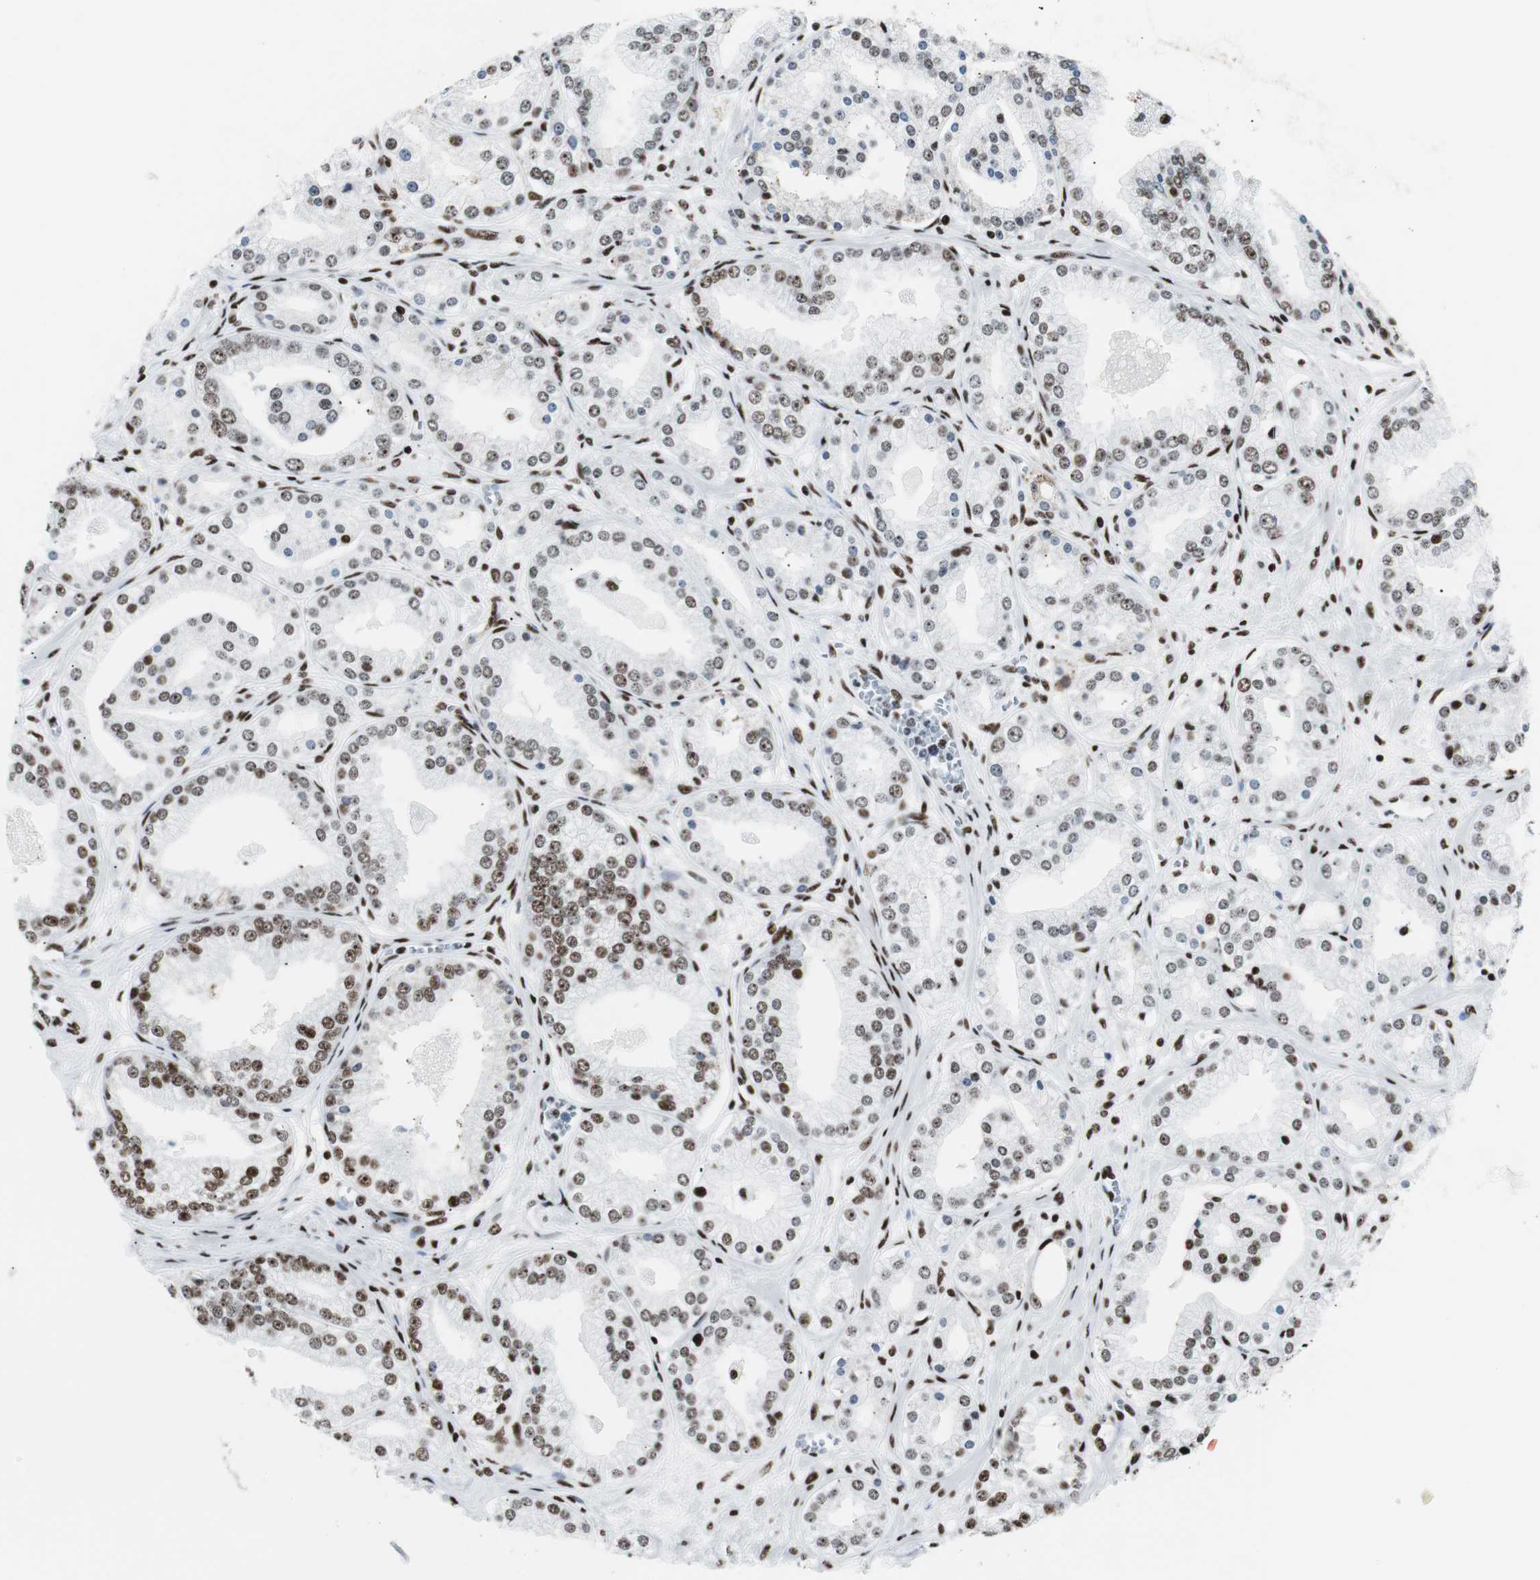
{"staining": {"intensity": "moderate", "quantity": "25%-75%", "location": "nuclear"}, "tissue": "prostate cancer", "cell_type": "Tumor cells", "image_type": "cancer", "snomed": [{"axis": "morphology", "description": "Adenocarcinoma, High grade"}, {"axis": "topography", "description": "Prostate"}], "caption": "Moderate nuclear positivity is identified in approximately 25%-75% of tumor cells in prostate cancer (adenocarcinoma (high-grade)).", "gene": "NCL", "patient": {"sex": "male", "age": 61}}